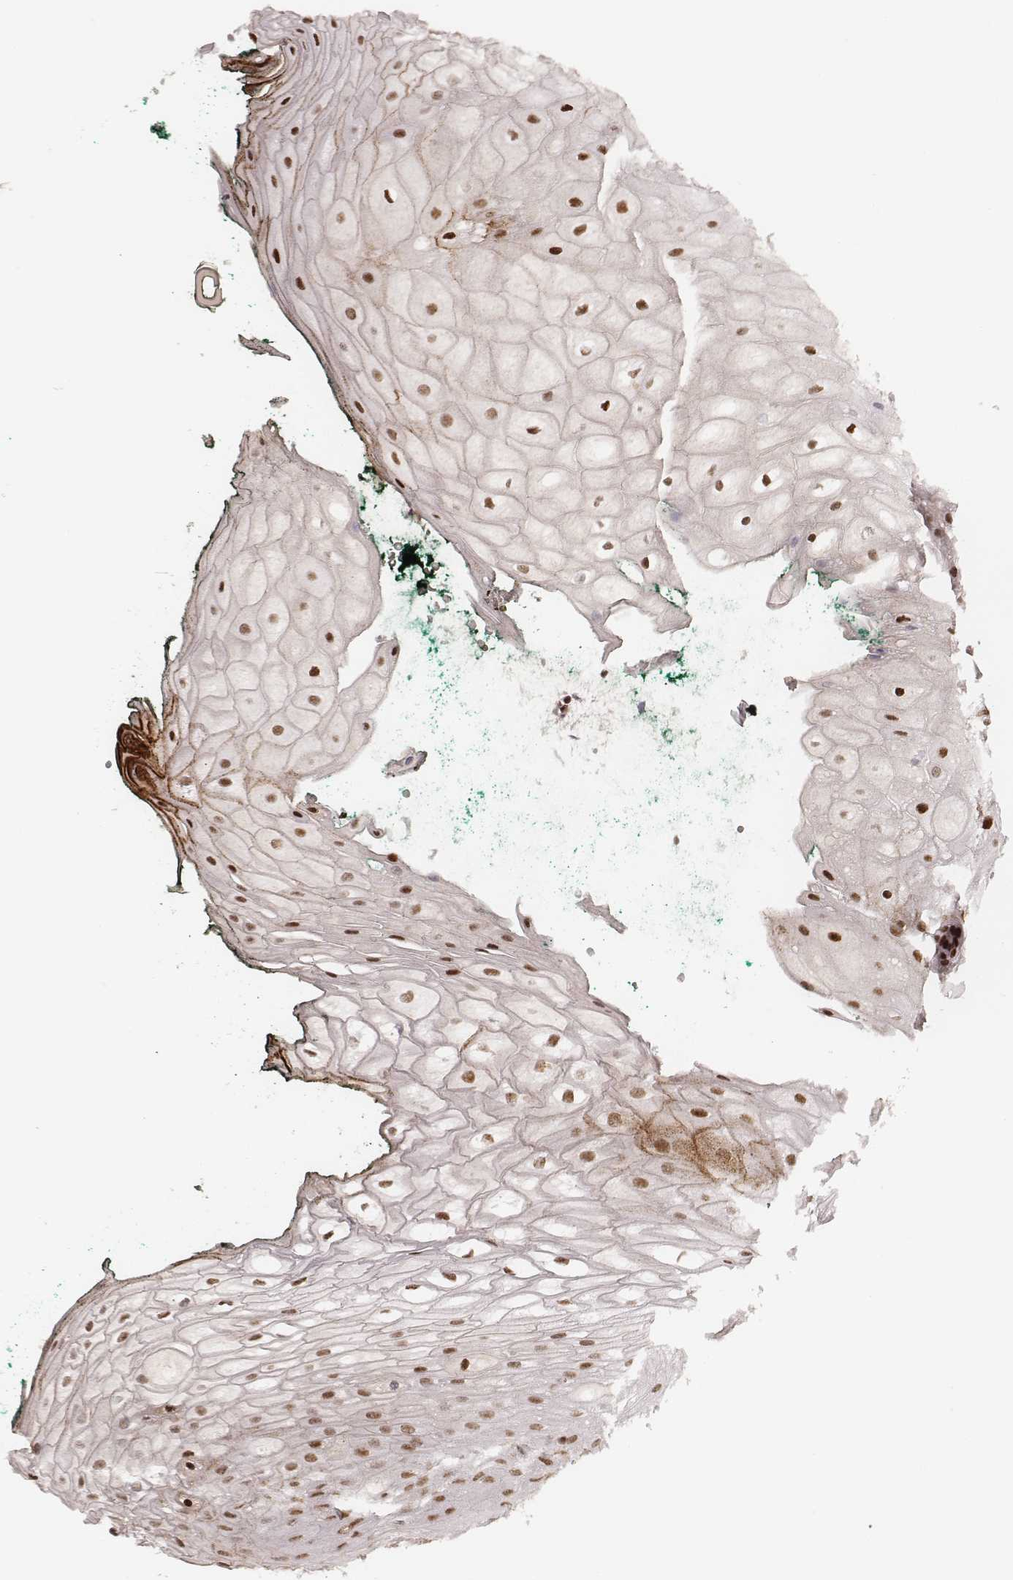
{"staining": {"intensity": "moderate", "quantity": ">75%", "location": "nuclear"}, "tissue": "oral mucosa", "cell_type": "Squamous epithelial cells", "image_type": "normal", "snomed": [{"axis": "morphology", "description": "Normal tissue, NOS"}, {"axis": "topography", "description": "Oral tissue"}, {"axis": "topography", "description": "Head-Neck"}], "caption": "Immunohistochemical staining of unremarkable human oral mucosa demonstrates medium levels of moderate nuclear positivity in approximately >75% of squamous epithelial cells.", "gene": "HNRNPC", "patient": {"sex": "female", "age": 68}}